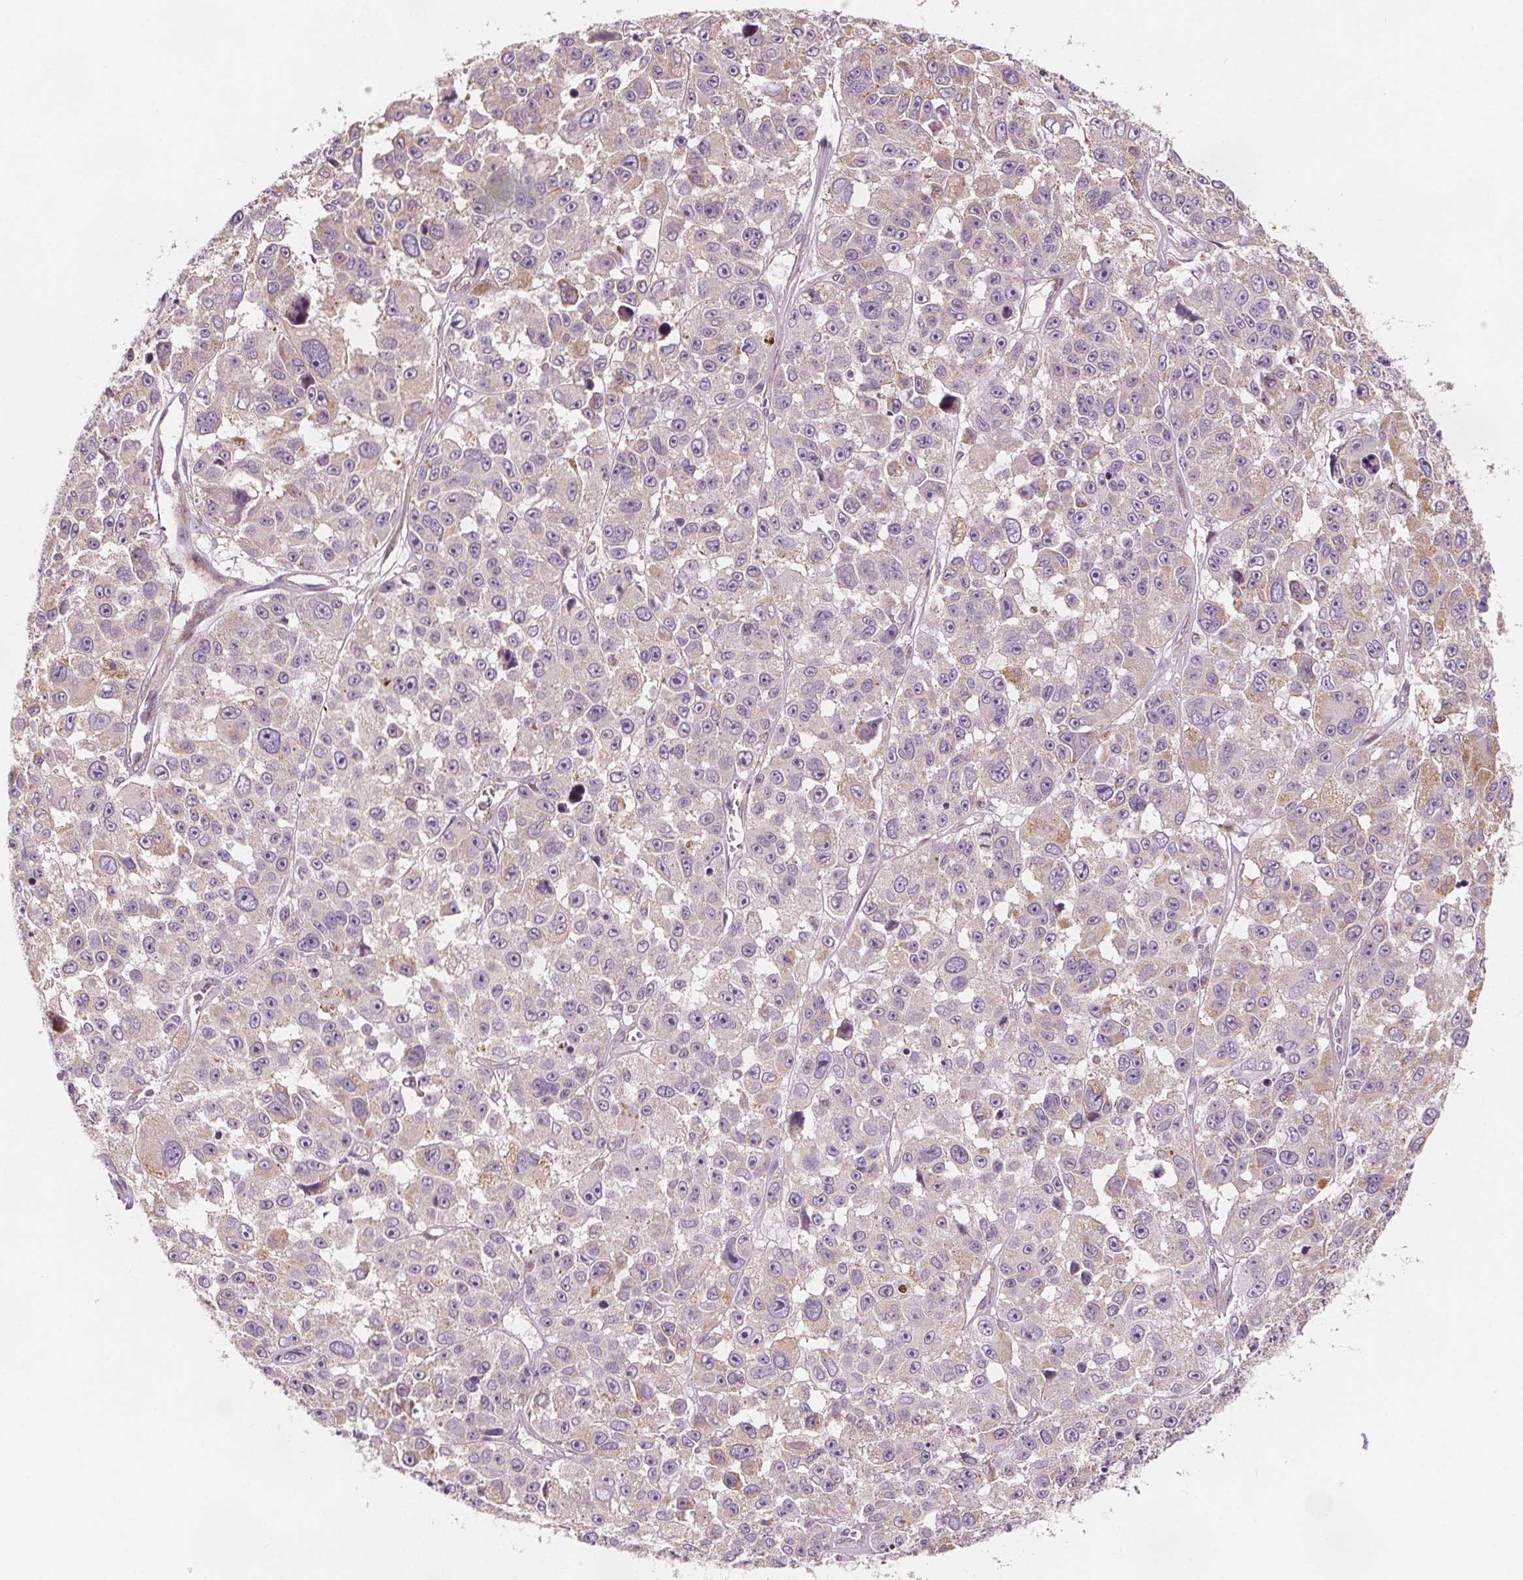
{"staining": {"intensity": "negative", "quantity": "none", "location": "none"}, "tissue": "melanoma", "cell_type": "Tumor cells", "image_type": "cancer", "snomed": [{"axis": "morphology", "description": "Malignant melanoma, NOS"}, {"axis": "topography", "description": "Skin"}], "caption": "High power microscopy photomicrograph of an IHC image of melanoma, revealing no significant expression in tumor cells.", "gene": "ADAM33", "patient": {"sex": "female", "age": 66}}